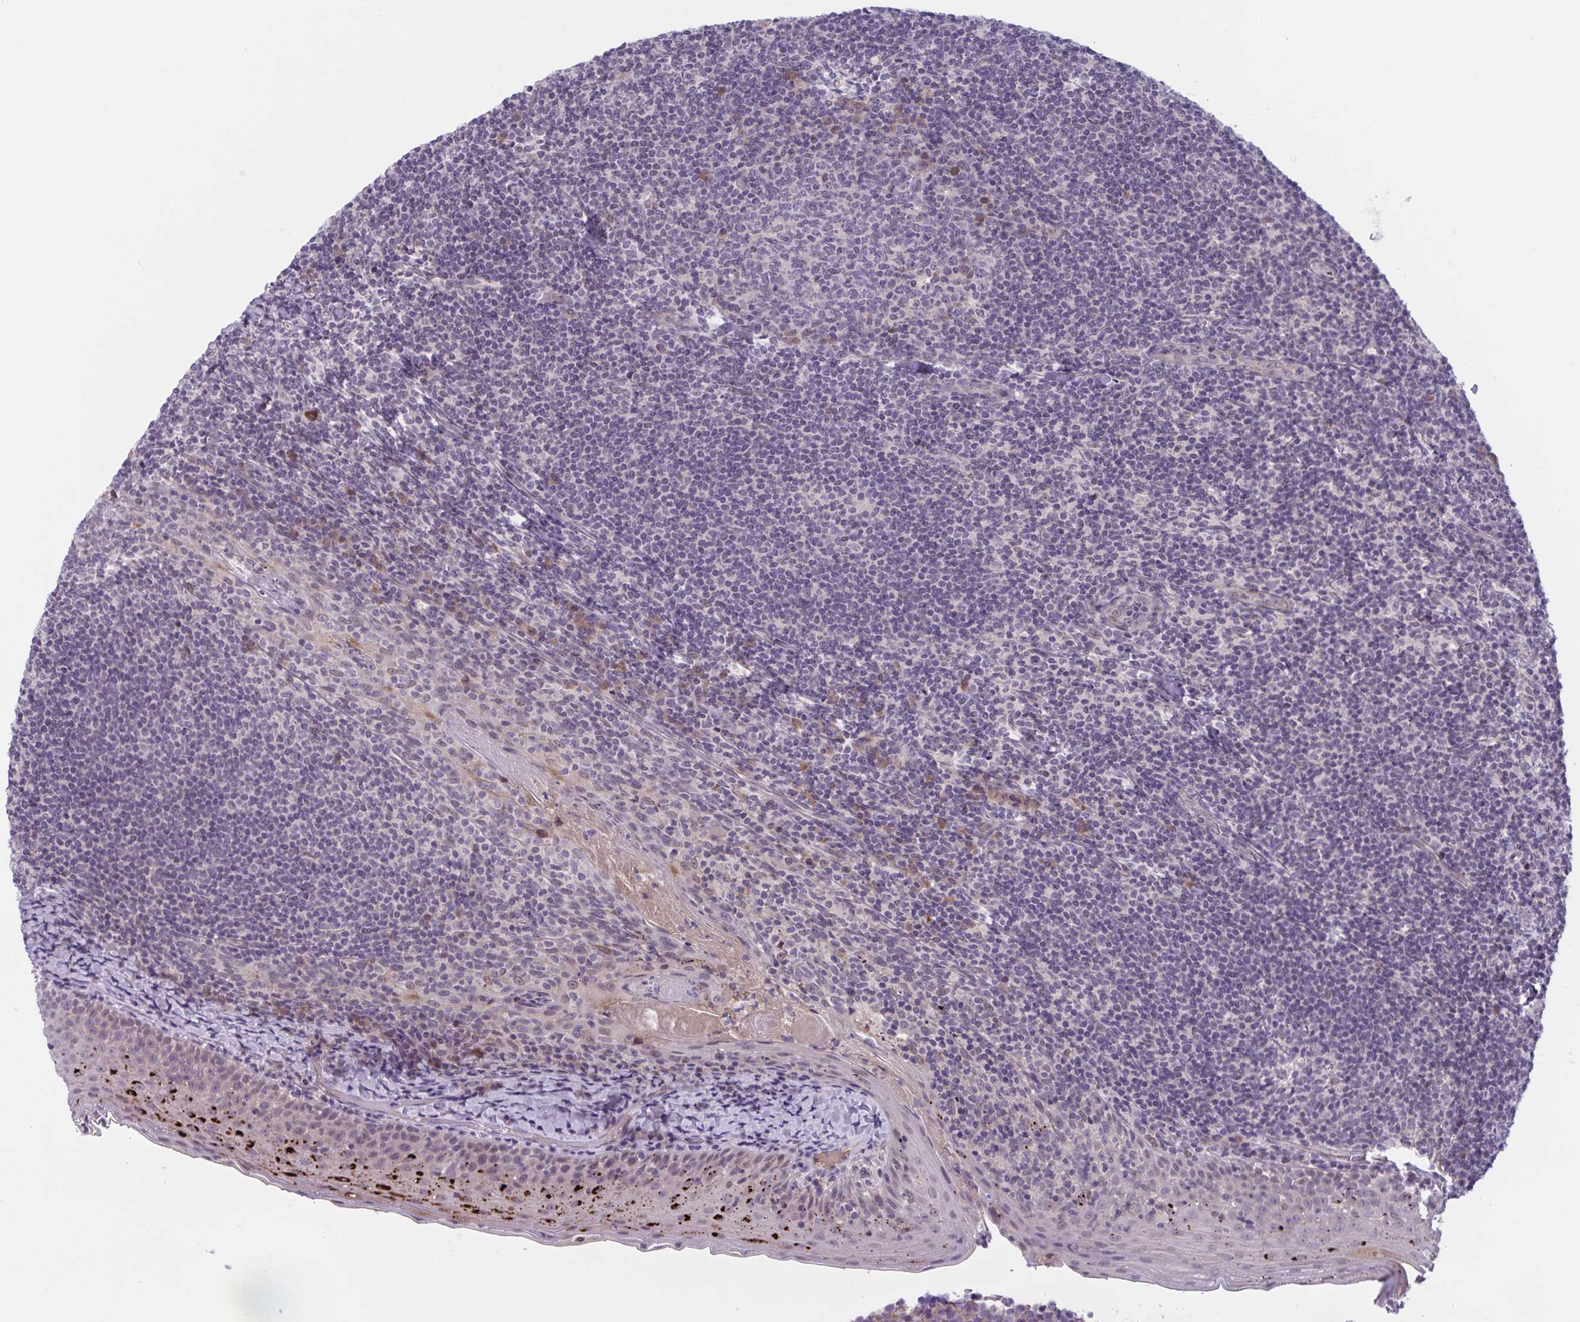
{"staining": {"intensity": "weak", "quantity": "<25%", "location": "cytoplasmic/membranous"}, "tissue": "tonsil", "cell_type": "Germinal center cells", "image_type": "normal", "snomed": [{"axis": "morphology", "description": "Normal tissue, NOS"}, {"axis": "topography", "description": "Tonsil"}], "caption": "This is an IHC micrograph of unremarkable tonsil. There is no positivity in germinal center cells.", "gene": "TTC7B", "patient": {"sex": "female", "age": 10}}